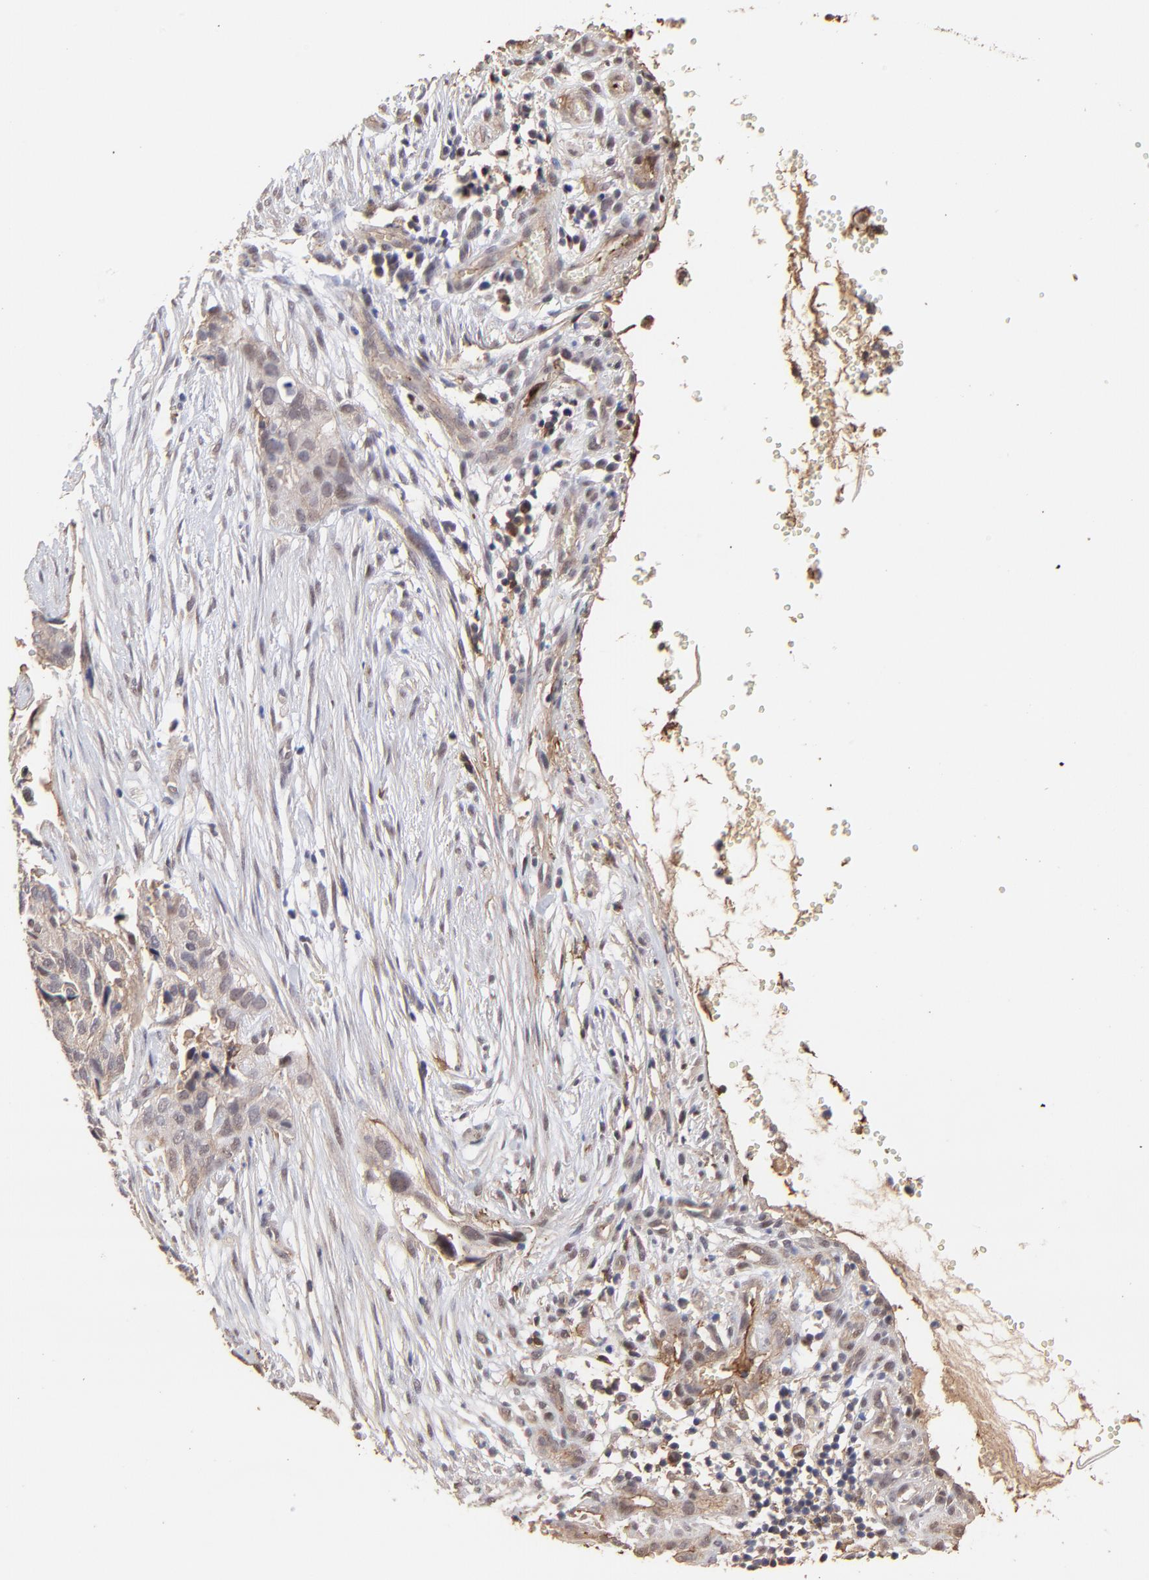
{"staining": {"intensity": "weak", "quantity": "25%-75%", "location": "cytoplasmic/membranous,nuclear"}, "tissue": "cervical cancer", "cell_type": "Tumor cells", "image_type": "cancer", "snomed": [{"axis": "morphology", "description": "Normal tissue, NOS"}, {"axis": "morphology", "description": "Squamous cell carcinoma, NOS"}, {"axis": "topography", "description": "Cervix"}], "caption": "Weak cytoplasmic/membranous and nuclear protein staining is present in approximately 25%-75% of tumor cells in cervical cancer (squamous cell carcinoma).", "gene": "PSMD14", "patient": {"sex": "female", "age": 45}}